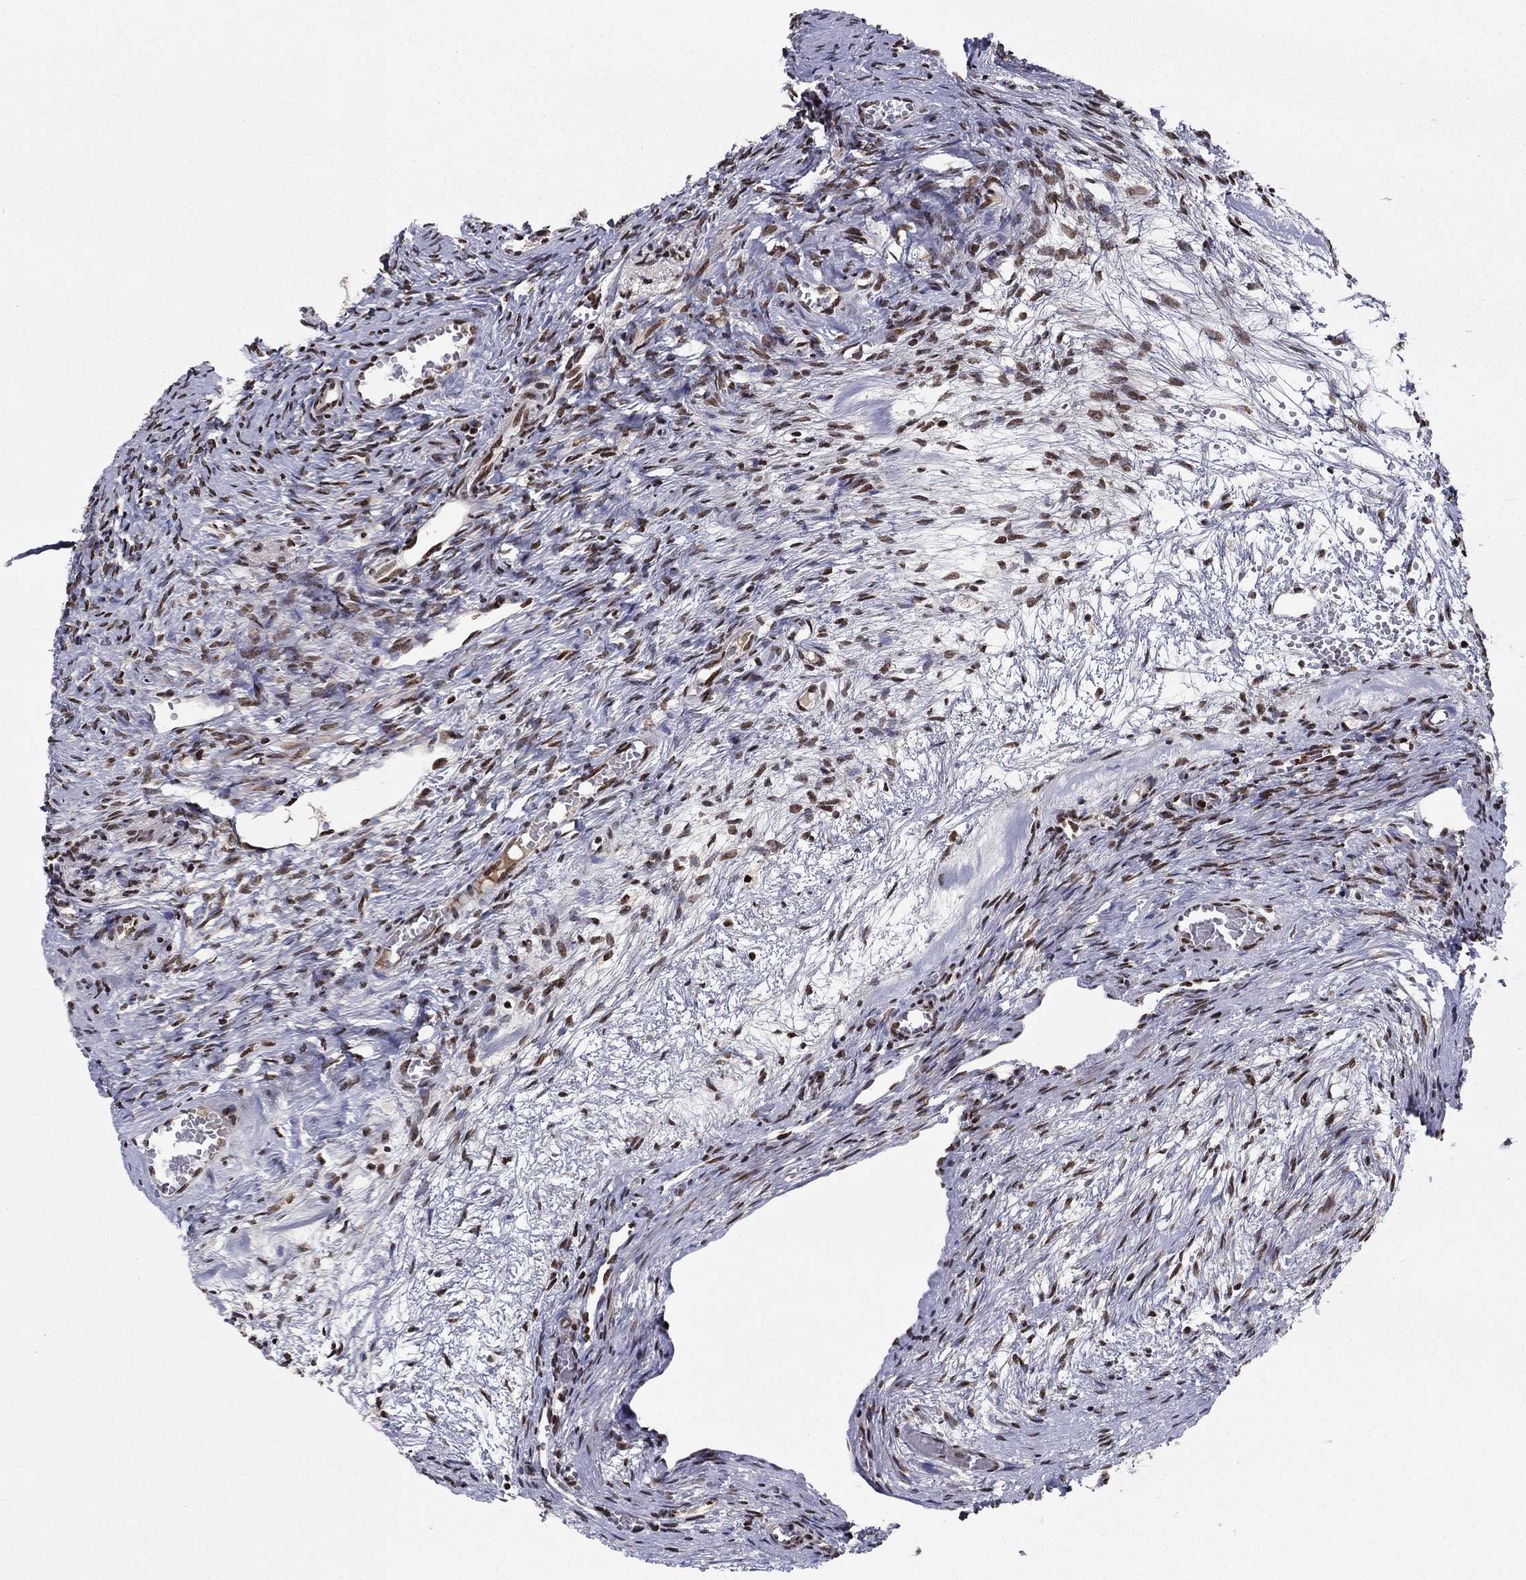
{"staining": {"intensity": "strong", "quantity": "25%-75%", "location": "nuclear"}, "tissue": "ovary", "cell_type": "Ovarian stroma cells", "image_type": "normal", "snomed": [{"axis": "morphology", "description": "Normal tissue, NOS"}, {"axis": "topography", "description": "Ovary"}], "caption": "Immunohistochemical staining of benign human ovary displays 25%-75% levels of strong nuclear protein staining in about 25%-75% of ovarian stroma cells.", "gene": "USP54", "patient": {"sex": "female", "age": 39}}